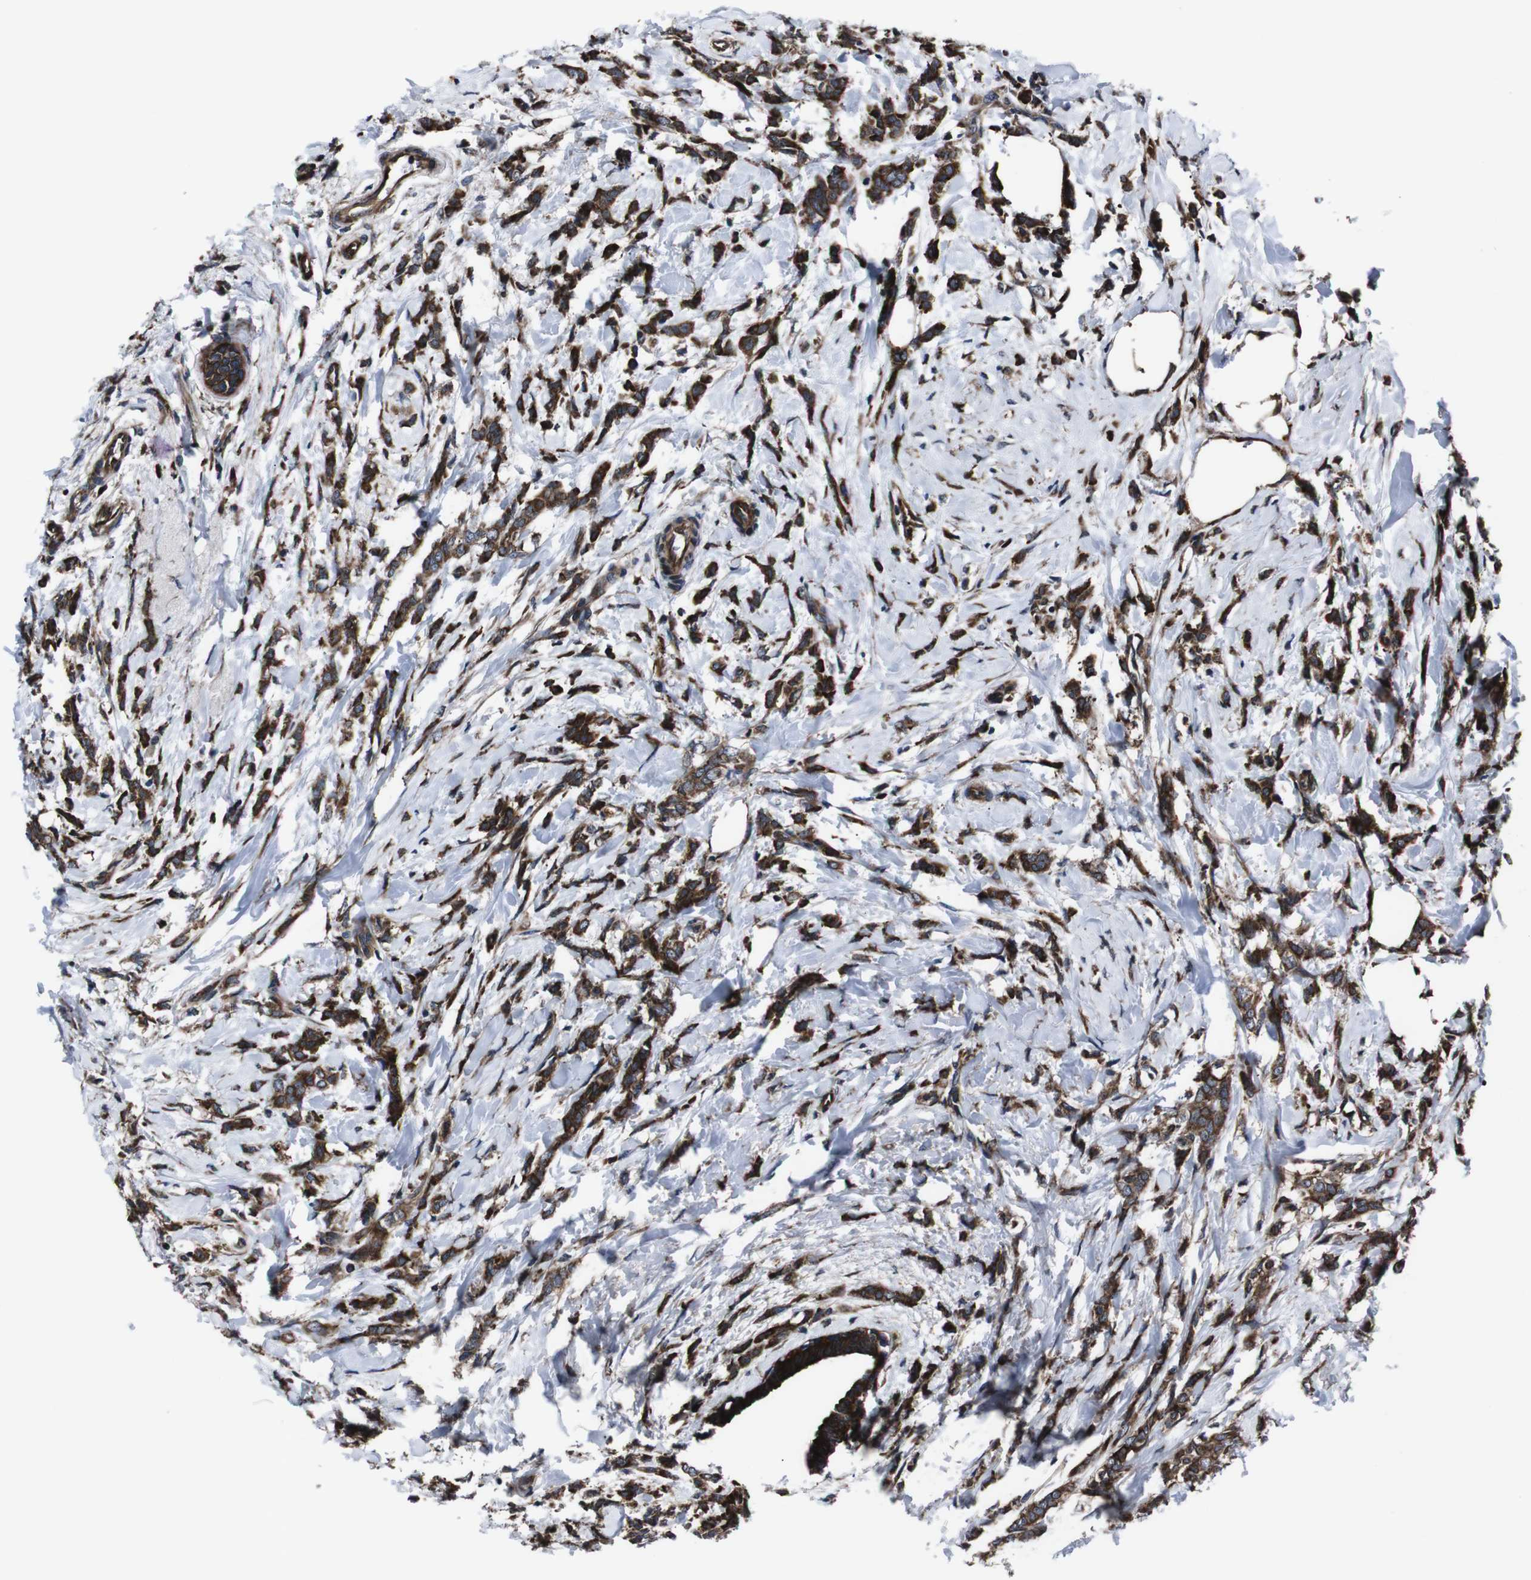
{"staining": {"intensity": "strong", "quantity": ">75%", "location": "cytoplasmic/membranous"}, "tissue": "breast cancer", "cell_type": "Tumor cells", "image_type": "cancer", "snomed": [{"axis": "morphology", "description": "Lobular carcinoma, in situ"}, {"axis": "morphology", "description": "Lobular carcinoma"}, {"axis": "topography", "description": "Breast"}], "caption": "DAB (3,3'-diaminobenzidine) immunohistochemical staining of breast lobular carcinoma exhibits strong cytoplasmic/membranous protein staining in about >75% of tumor cells. (IHC, brightfield microscopy, high magnification).", "gene": "EIF4A2", "patient": {"sex": "female", "age": 41}}